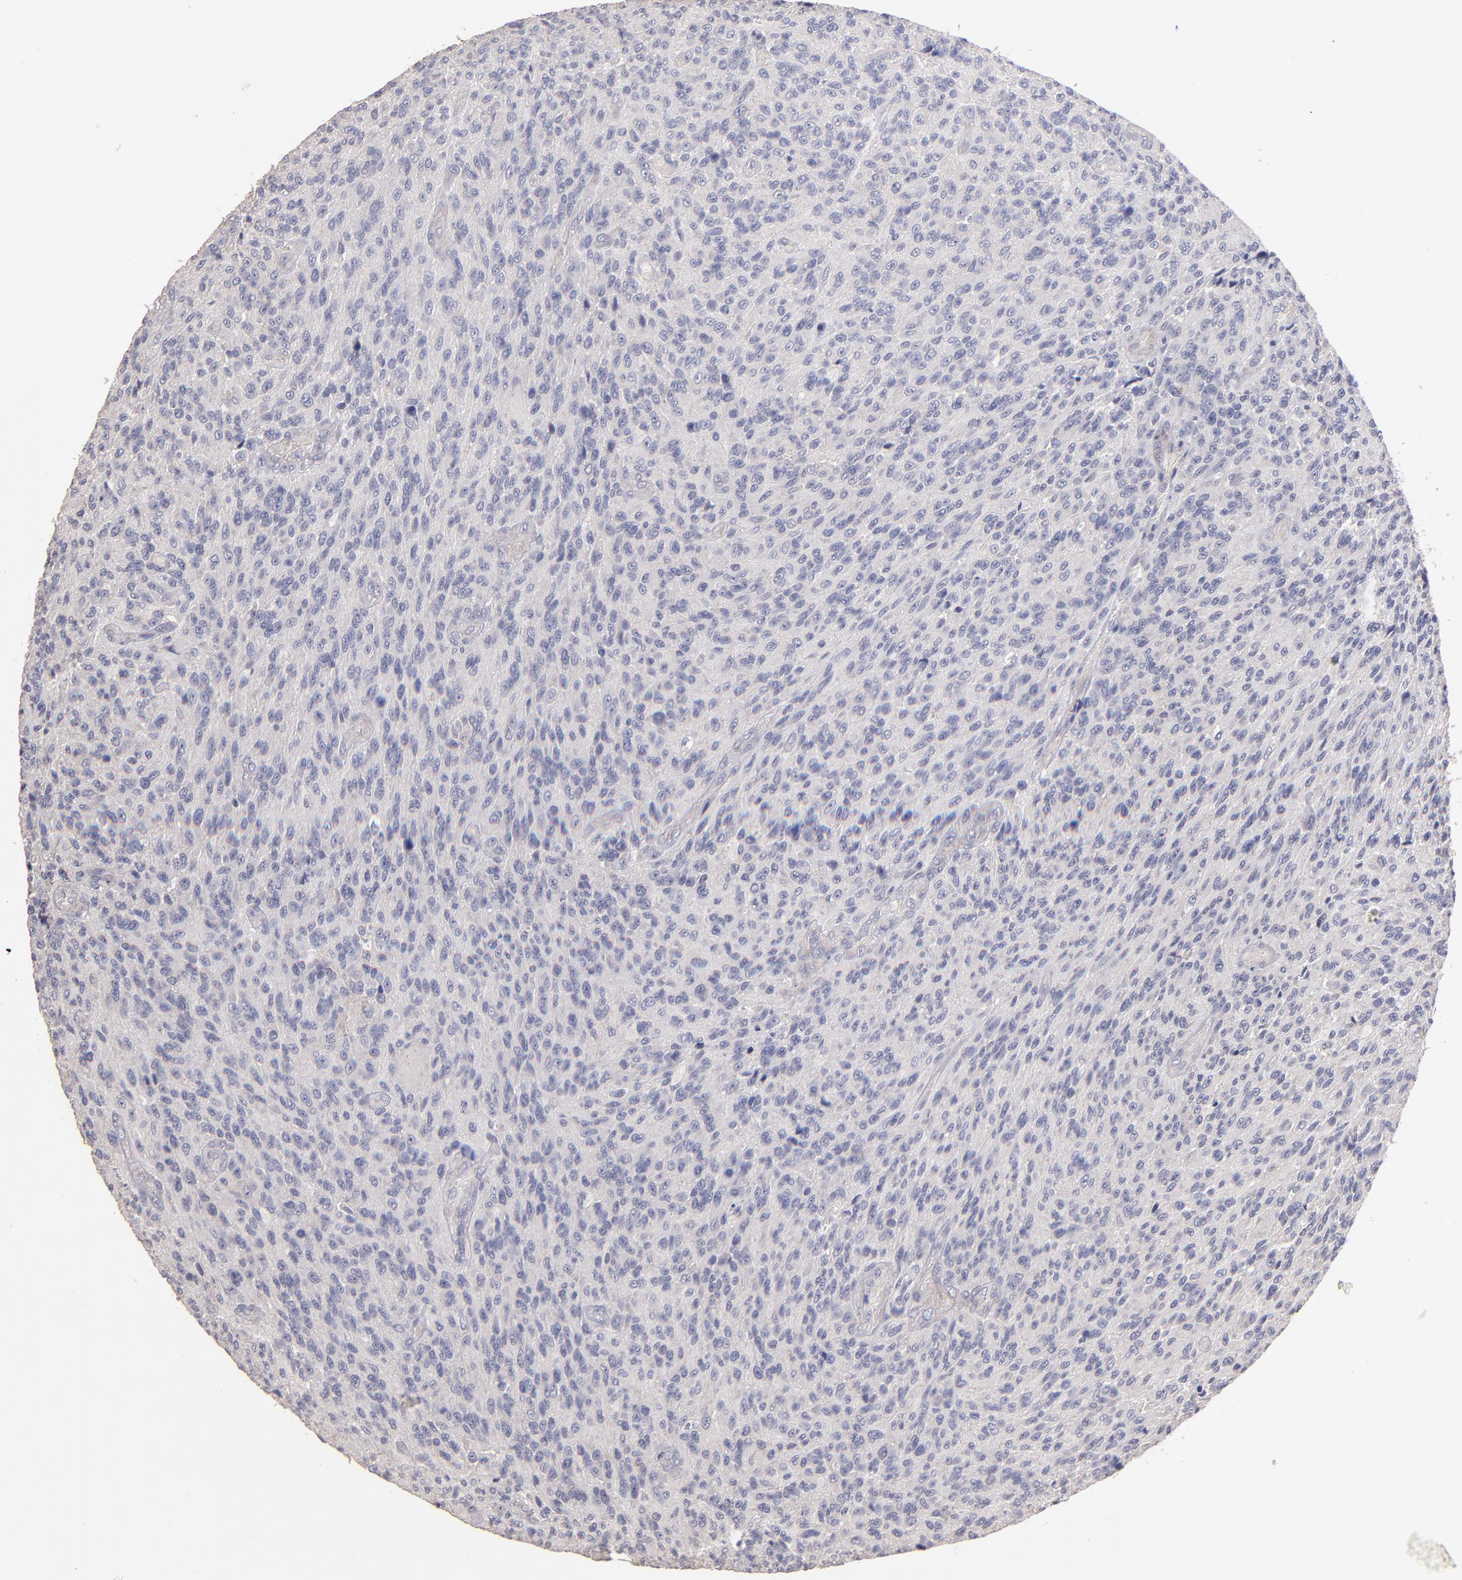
{"staining": {"intensity": "negative", "quantity": "none", "location": "none"}, "tissue": "glioma", "cell_type": "Tumor cells", "image_type": "cancer", "snomed": [{"axis": "morphology", "description": "Normal tissue, NOS"}, {"axis": "morphology", "description": "Glioma, malignant, High grade"}, {"axis": "topography", "description": "Cerebral cortex"}], "caption": "Immunohistochemistry (IHC) image of neoplastic tissue: malignant glioma (high-grade) stained with DAB (3,3'-diaminobenzidine) demonstrates no significant protein staining in tumor cells.", "gene": "MAGEE1", "patient": {"sex": "male", "age": 56}}